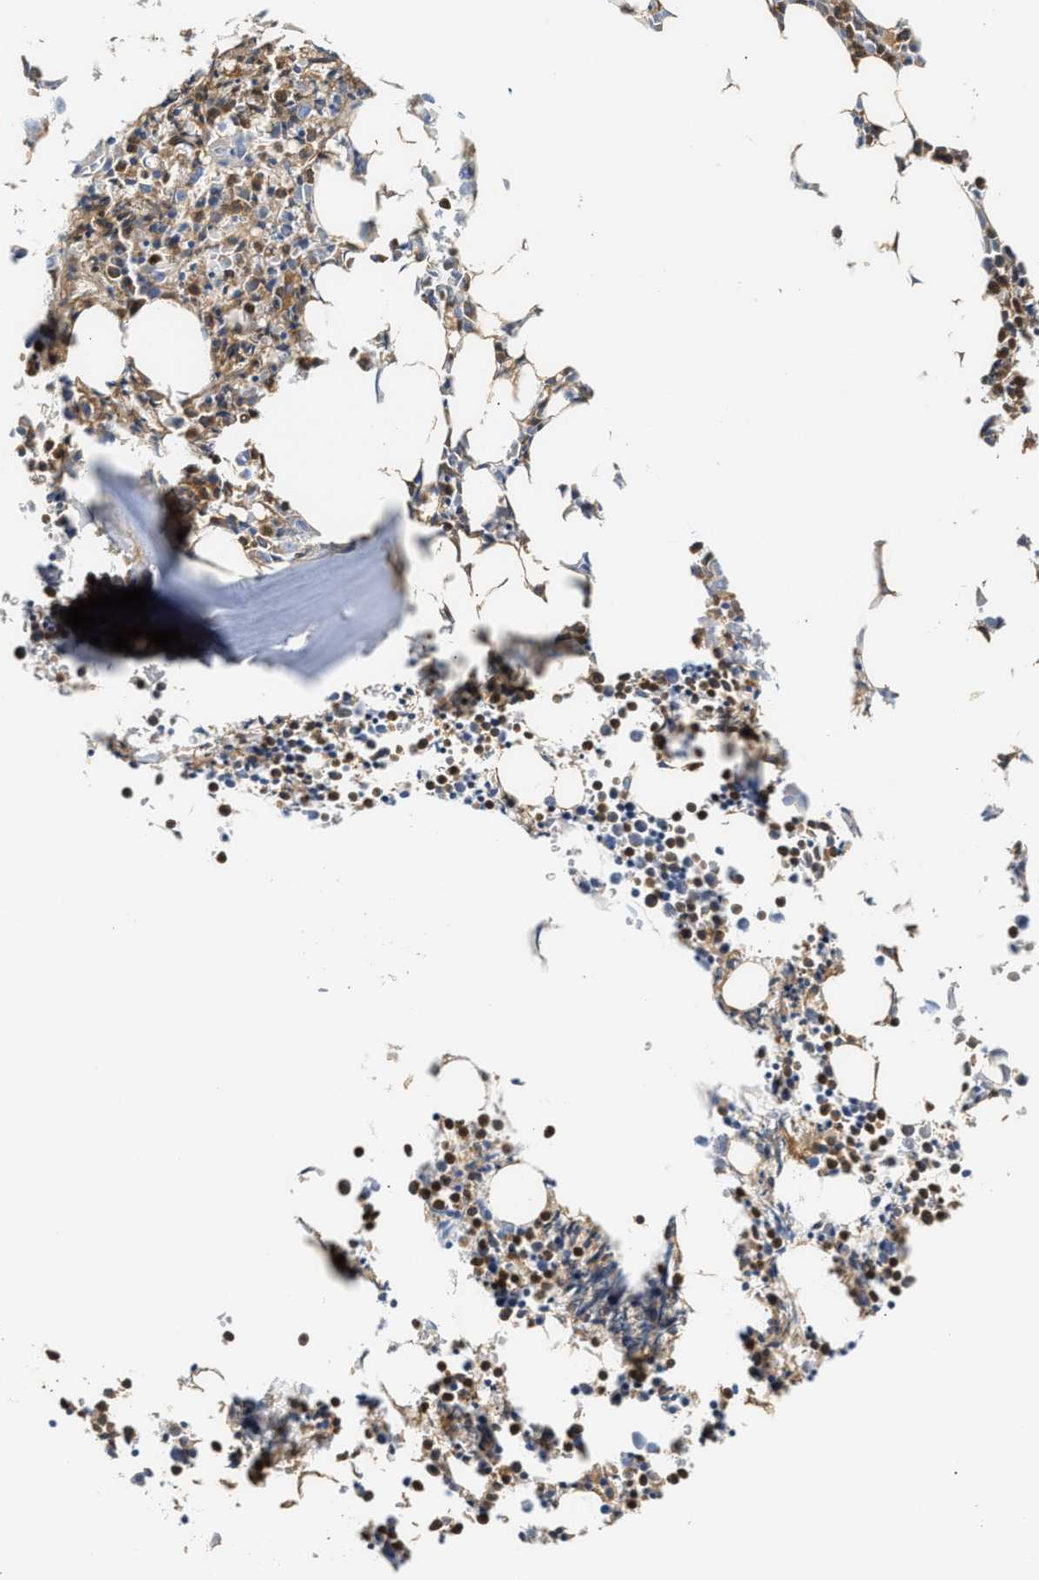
{"staining": {"intensity": "strong", "quantity": ">75%", "location": "cytoplasmic/membranous"}, "tissue": "bone marrow", "cell_type": "Hematopoietic cells", "image_type": "normal", "snomed": [{"axis": "morphology", "description": "Normal tissue, NOS"}, {"axis": "morphology", "description": "Inflammation, NOS"}, {"axis": "topography", "description": "Bone marrow"}], "caption": "Immunohistochemical staining of unremarkable human bone marrow shows high levels of strong cytoplasmic/membranous staining in approximately >75% of hematopoietic cells.", "gene": "RAB31", "patient": {"sex": "female", "age": 40}}